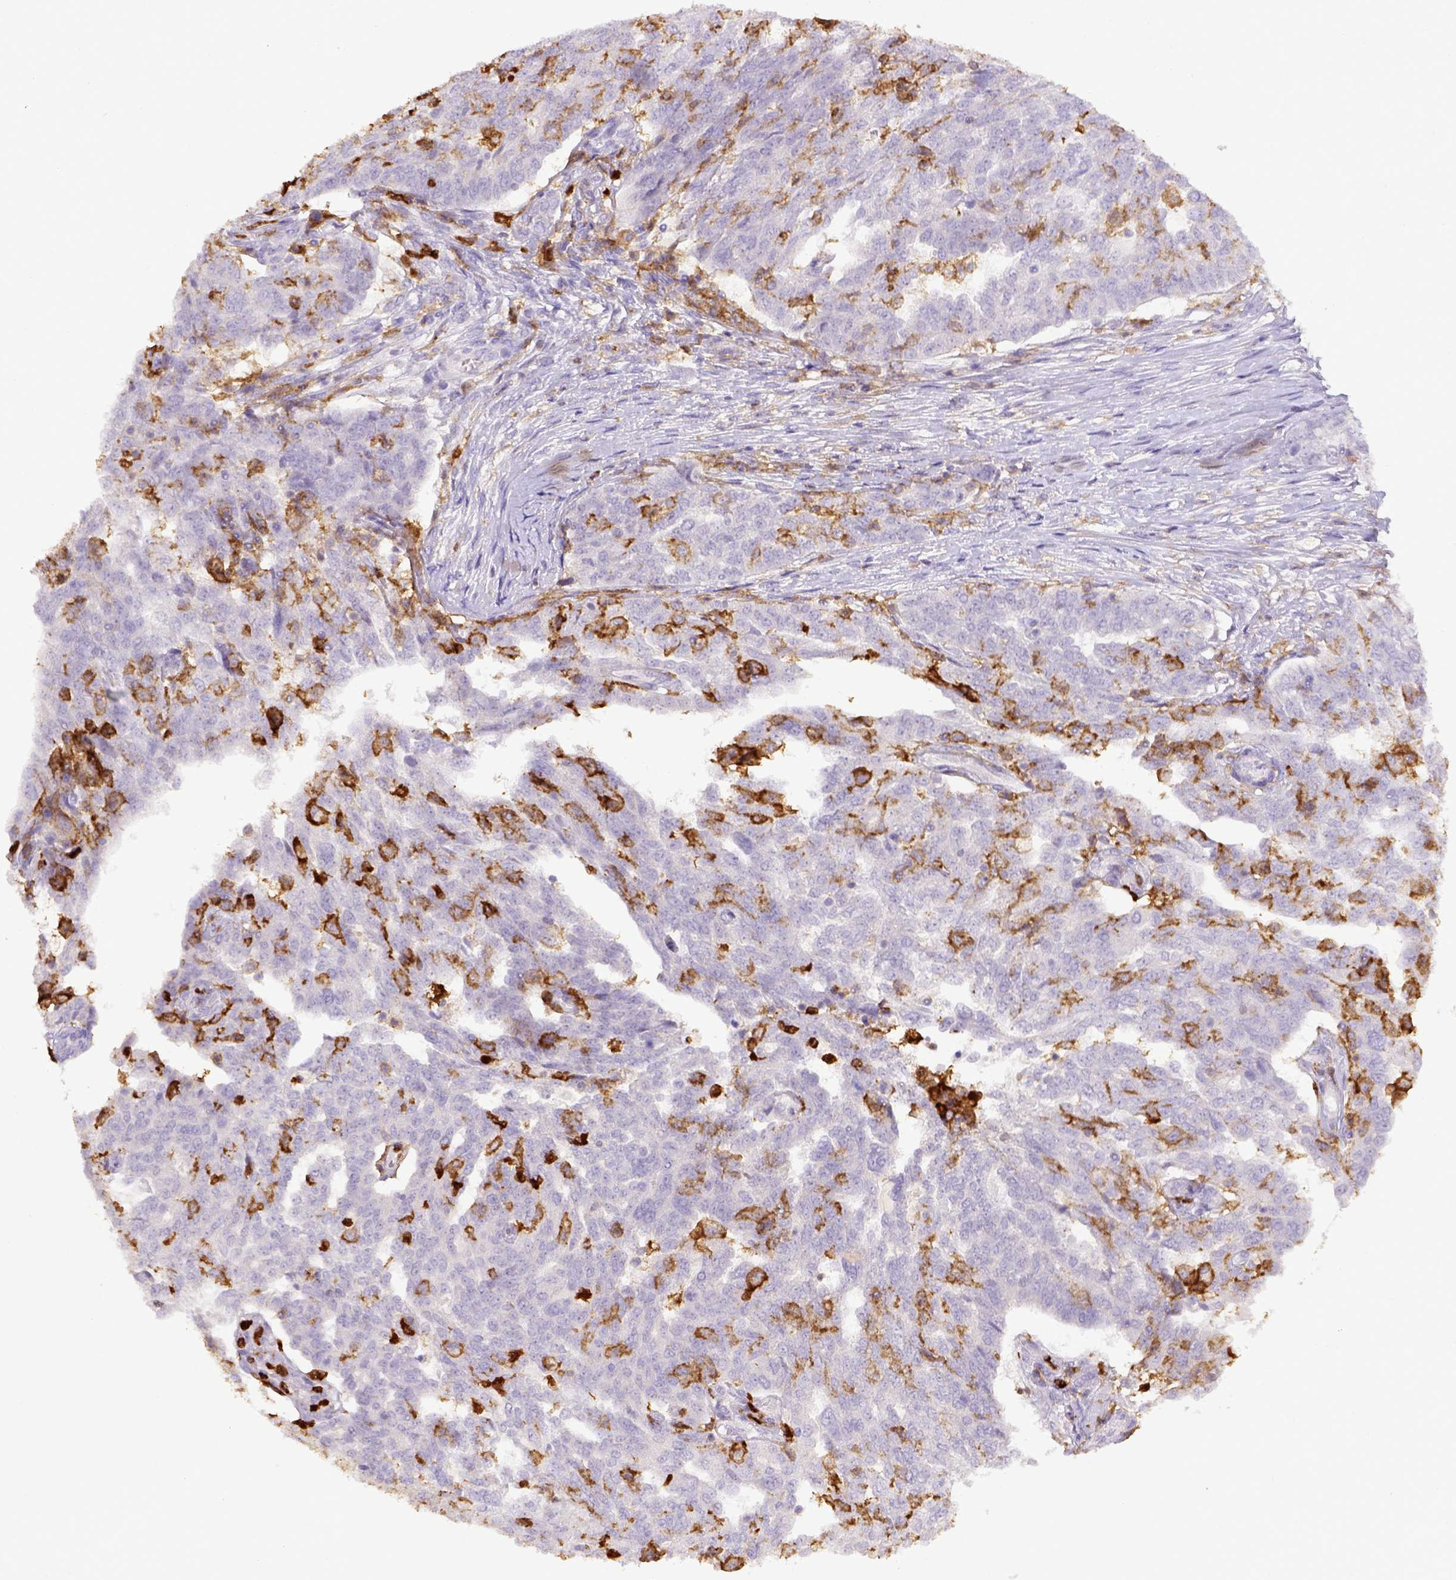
{"staining": {"intensity": "negative", "quantity": "none", "location": "none"}, "tissue": "ovarian cancer", "cell_type": "Tumor cells", "image_type": "cancer", "snomed": [{"axis": "morphology", "description": "Cystadenocarcinoma, serous, NOS"}, {"axis": "topography", "description": "Ovary"}], "caption": "A histopathology image of ovarian cancer (serous cystadenocarcinoma) stained for a protein demonstrates no brown staining in tumor cells.", "gene": "ITGAM", "patient": {"sex": "female", "age": 67}}